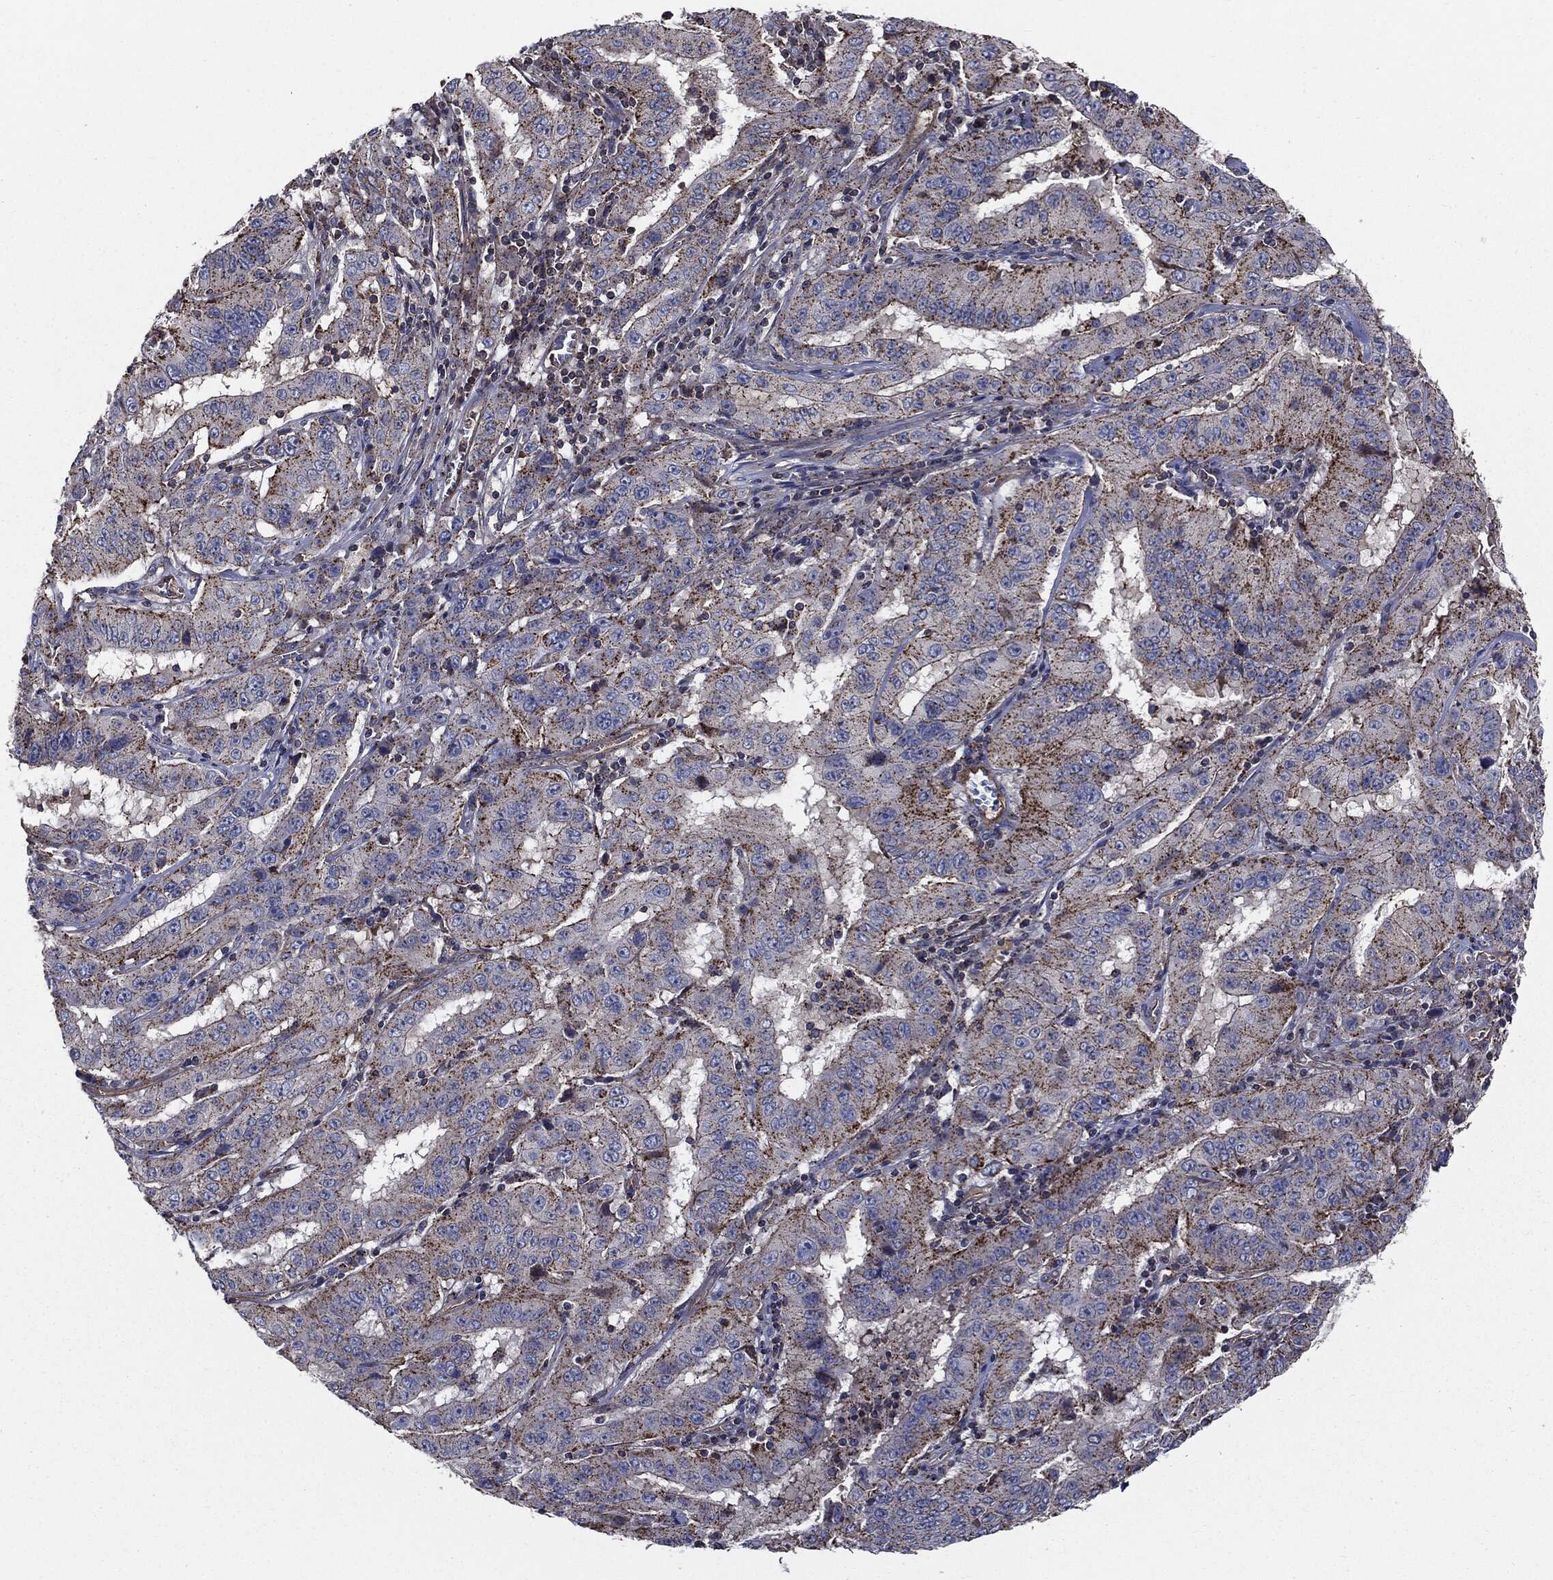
{"staining": {"intensity": "moderate", "quantity": "<25%", "location": "cytoplasmic/membranous"}, "tissue": "pancreatic cancer", "cell_type": "Tumor cells", "image_type": "cancer", "snomed": [{"axis": "morphology", "description": "Adenocarcinoma, NOS"}, {"axis": "topography", "description": "Pancreas"}], "caption": "Pancreatic cancer stained for a protein reveals moderate cytoplasmic/membranous positivity in tumor cells.", "gene": "PDCD6IP", "patient": {"sex": "male", "age": 63}}